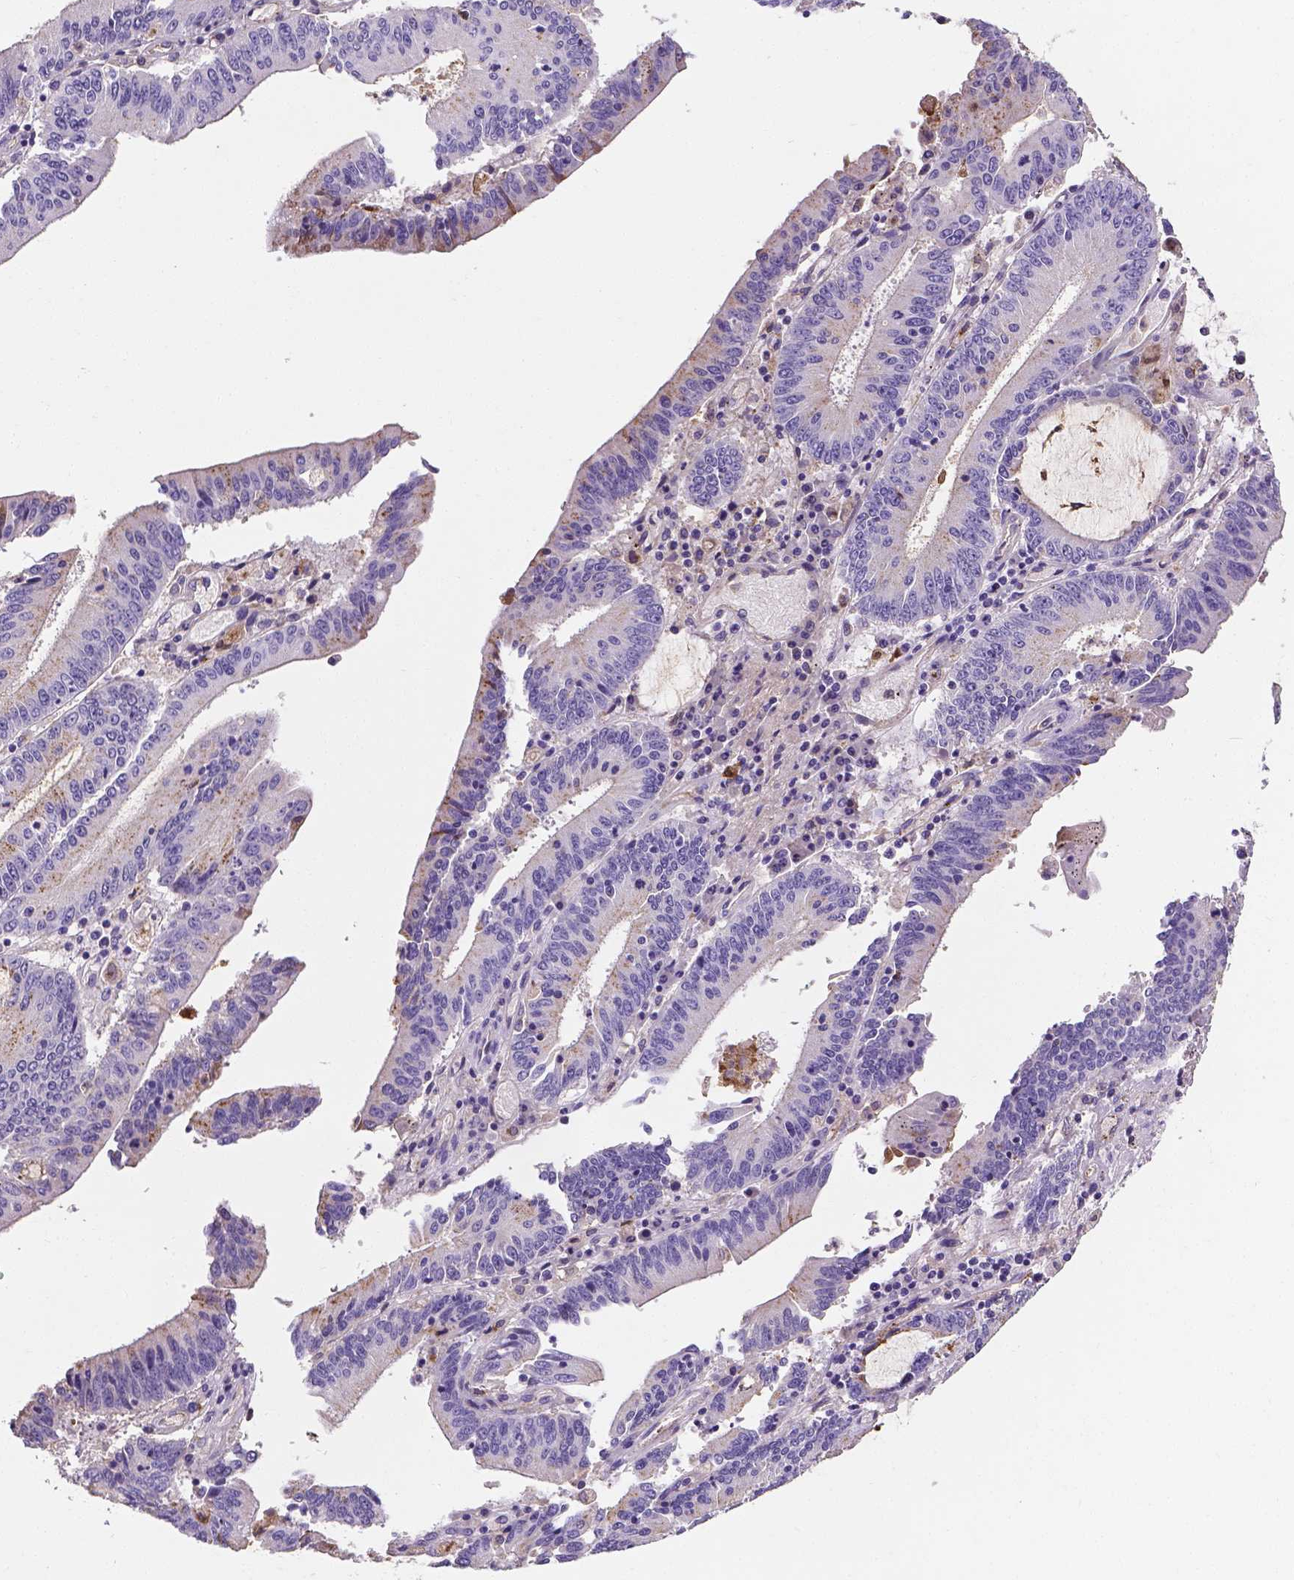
{"staining": {"intensity": "weak", "quantity": "<25%", "location": "cytoplasmic/membranous"}, "tissue": "stomach cancer", "cell_type": "Tumor cells", "image_type": "cancer", "snomed": [{"axis": "morphology", "description": "Adenocarcinoma, NOS"}, {"axis": "topography", "description": "Stomach, upper"}], "caption": "A high-resolution micrograph shows IHC staining of stomach adenocarcinoma, which exhibits no significant expression in tumor cells.", "gene": "APOE", "patient": {"sex": "male", "age": 68}}